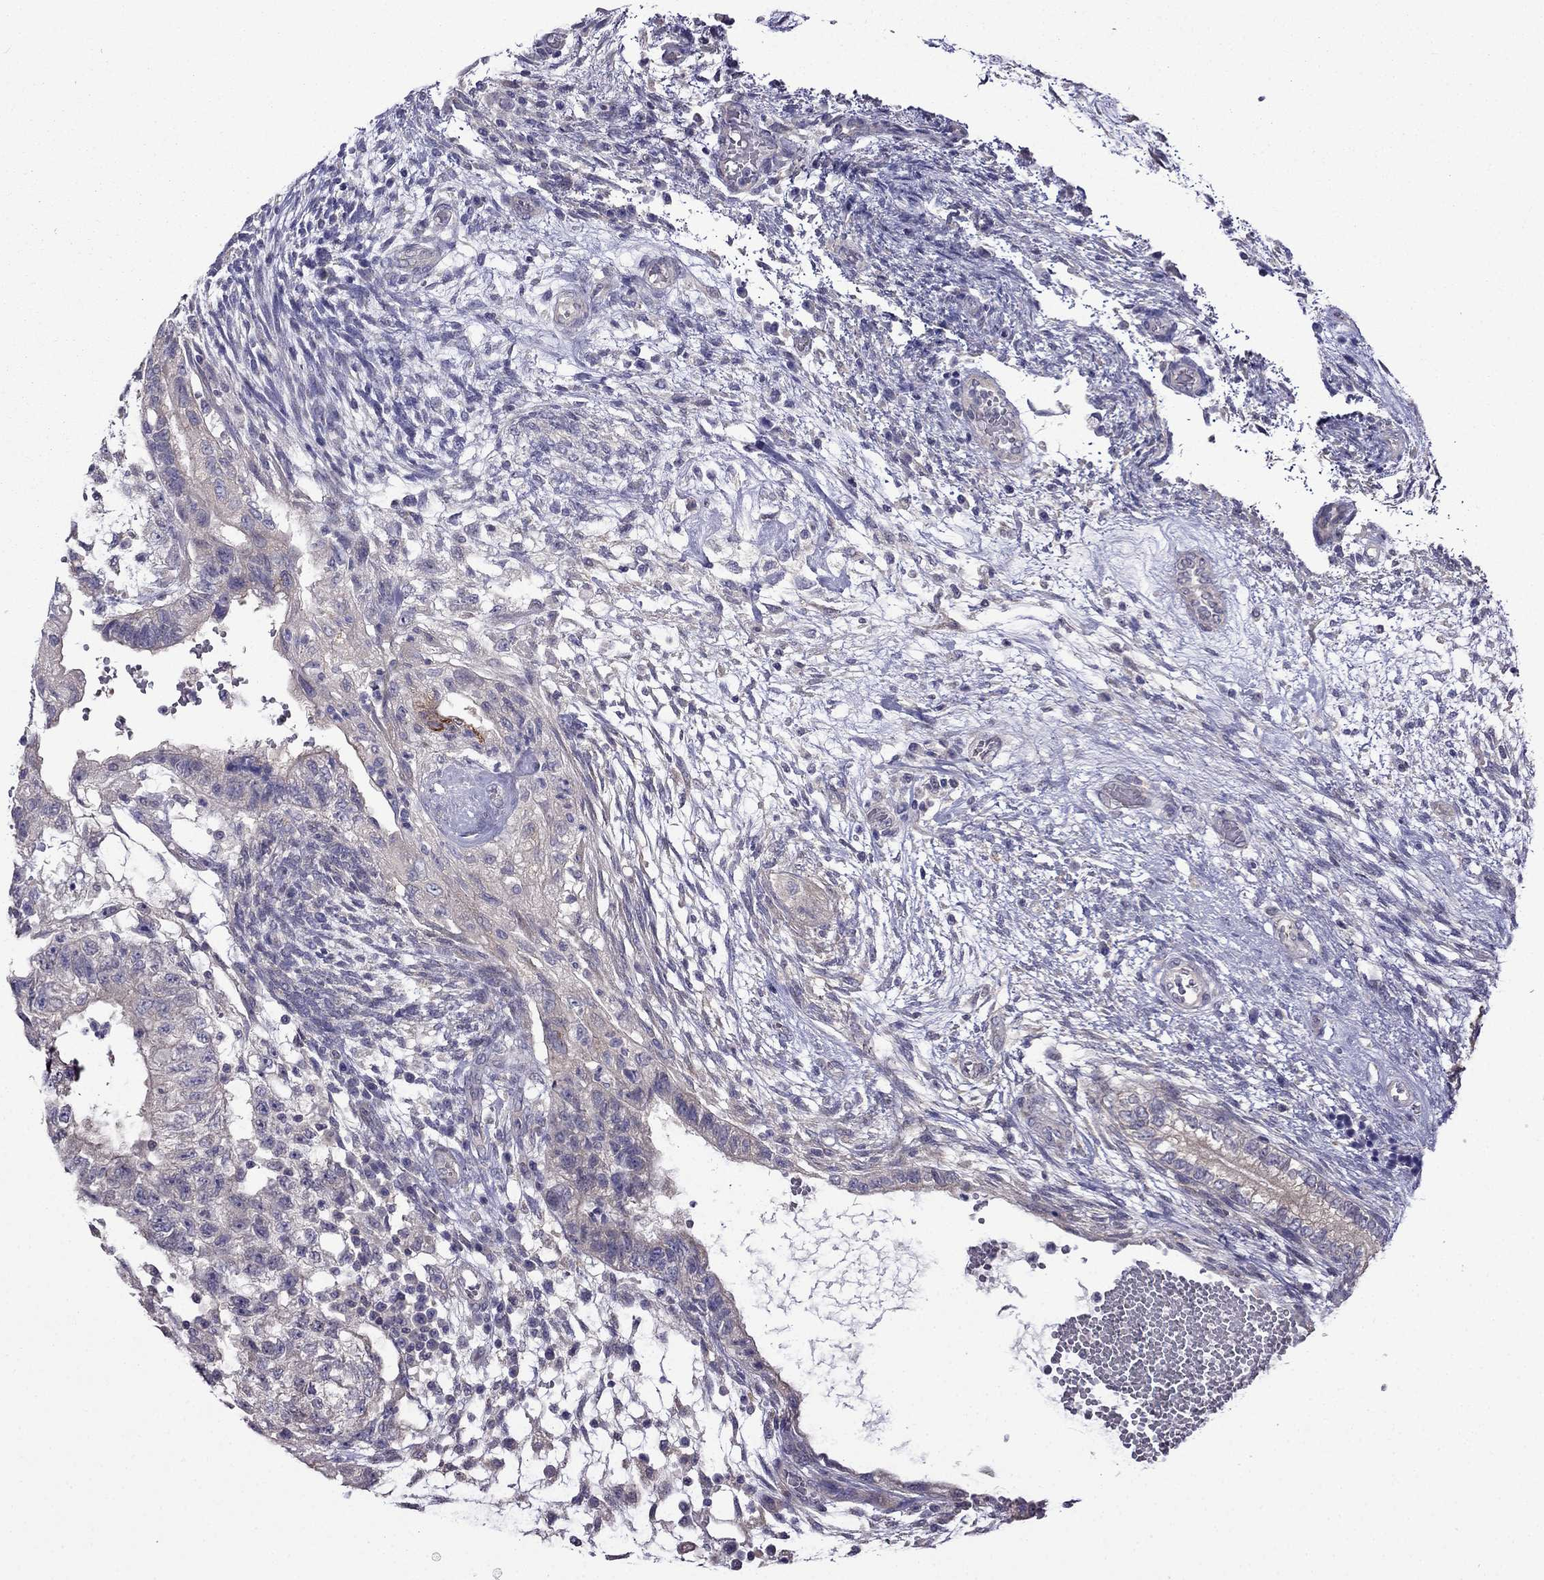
{"staining": {"intensity": "moderate", "quantity": "25%-75%", "location": "cytoplasmic/membranous"}, "tissue": "testis cancer", "cell_type": "Tumor cells", "image_type": "cancer", "snomed": [{"axis": "morphology", "description": "Normal tissue, NOS"}, {"axis": "morphology", "description": "Carcinoma, Embryonal, NOS"}, {"axis": "topography", "description": "Testis"}, {"axis": "topography", "description": "Epididymis"}], "caption": "Tumor cells reveal medium levels of moderate cytoplasmic/membranous expression in about 25%-75% of cells in human testis cancer. The protein is shown in brown color, while the nuclei are stained blue.", "gene": "SCNN1D", "patient": {"sex": "male", "age": 32}}